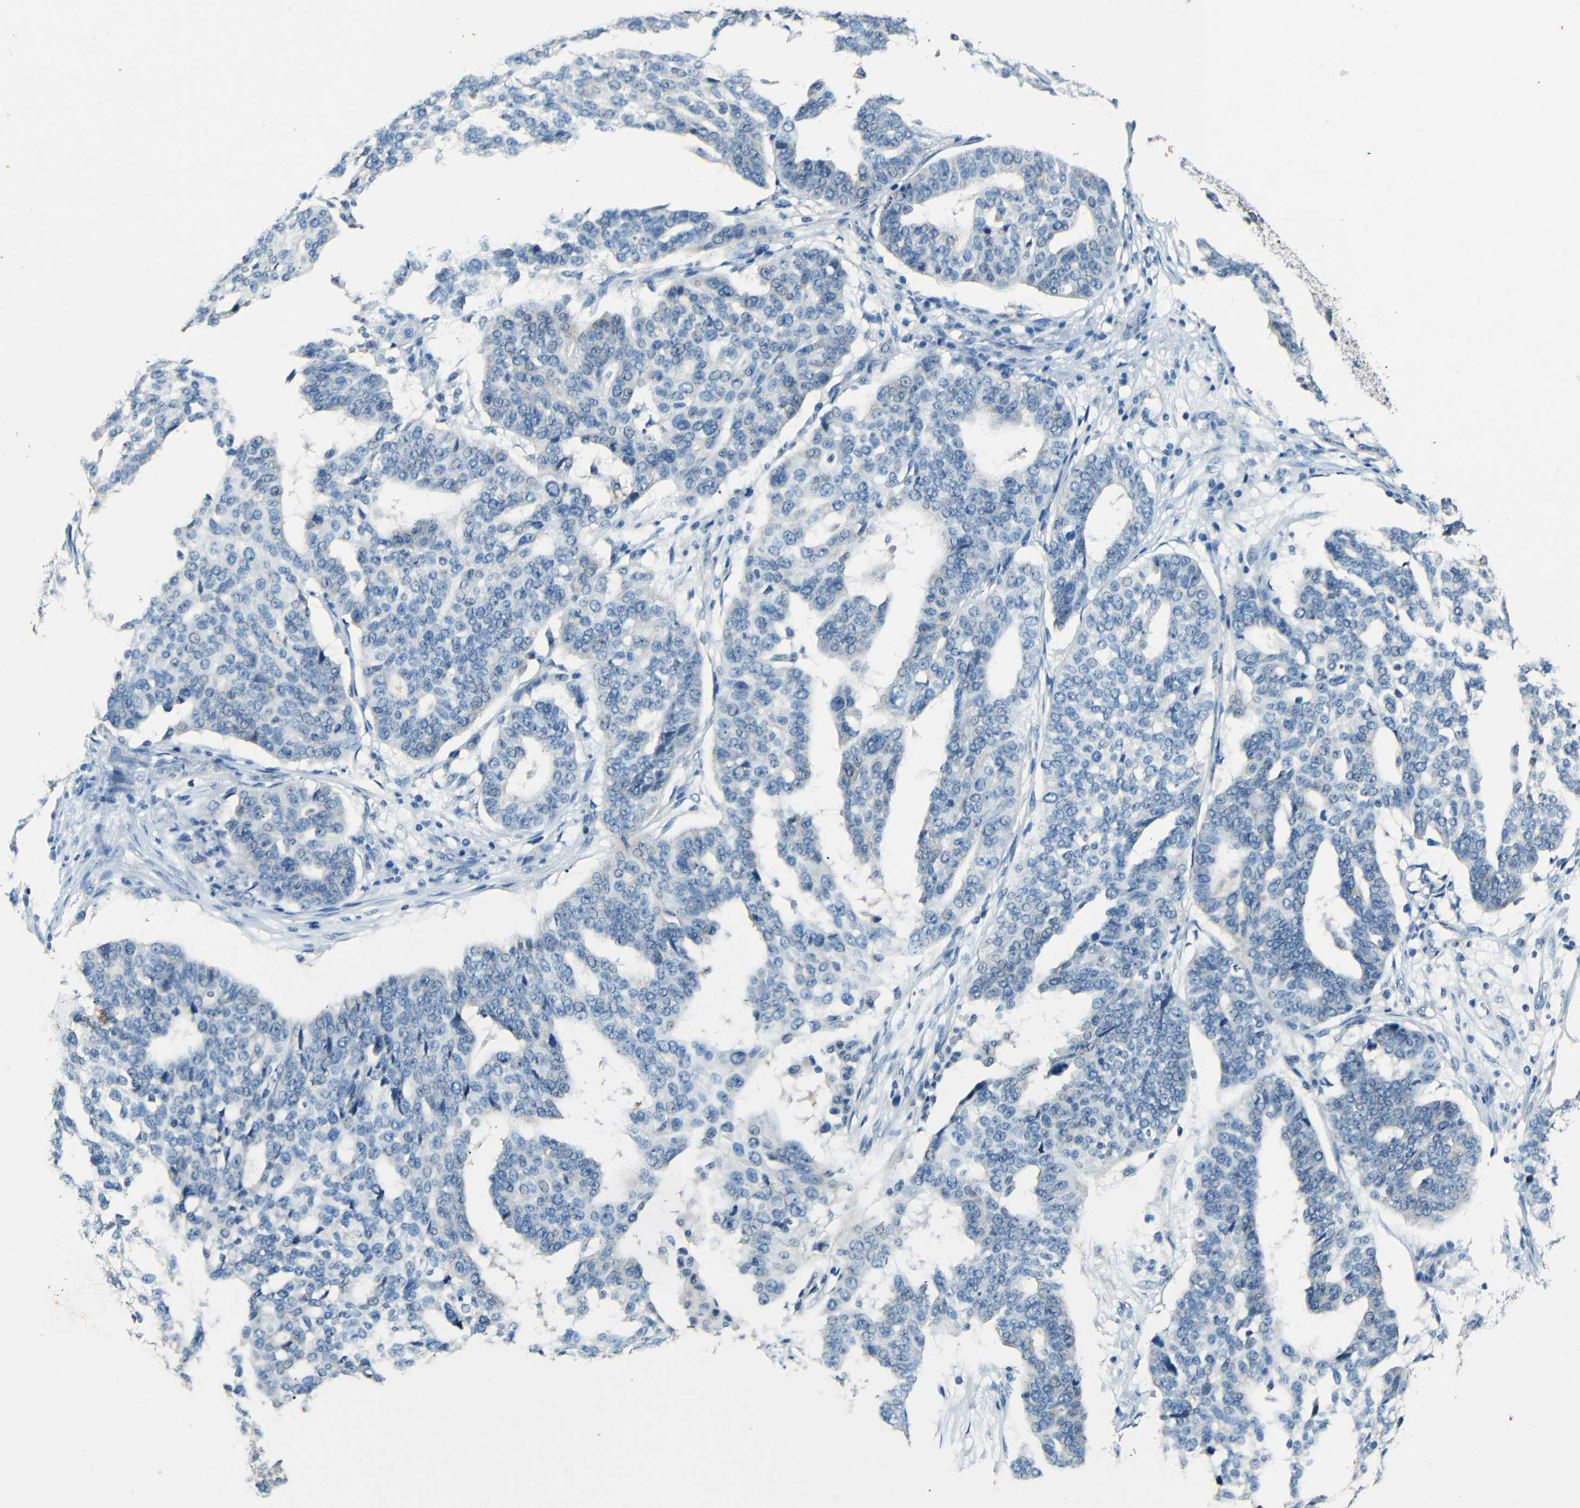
{"staining": {"intensity": "negative", "quantity": "none", "location": "none"}, "tissue": "ovarian cancer", "cell_type": "Tumor cells", "image_type": "cancer", "snomed": [{"axis": "morphology", "description": "Cystadenocarcinoma, serous, NOS"}, {"axis": "topography", "description": "Ovary"}], "caption": "Ovarian serous cystadenocarcinoma was stained to show a protein in brown. There is no significant staining in tumor cells.", "gene": "ZMAT1", "patient": {"sex": "female", "age": 59}}